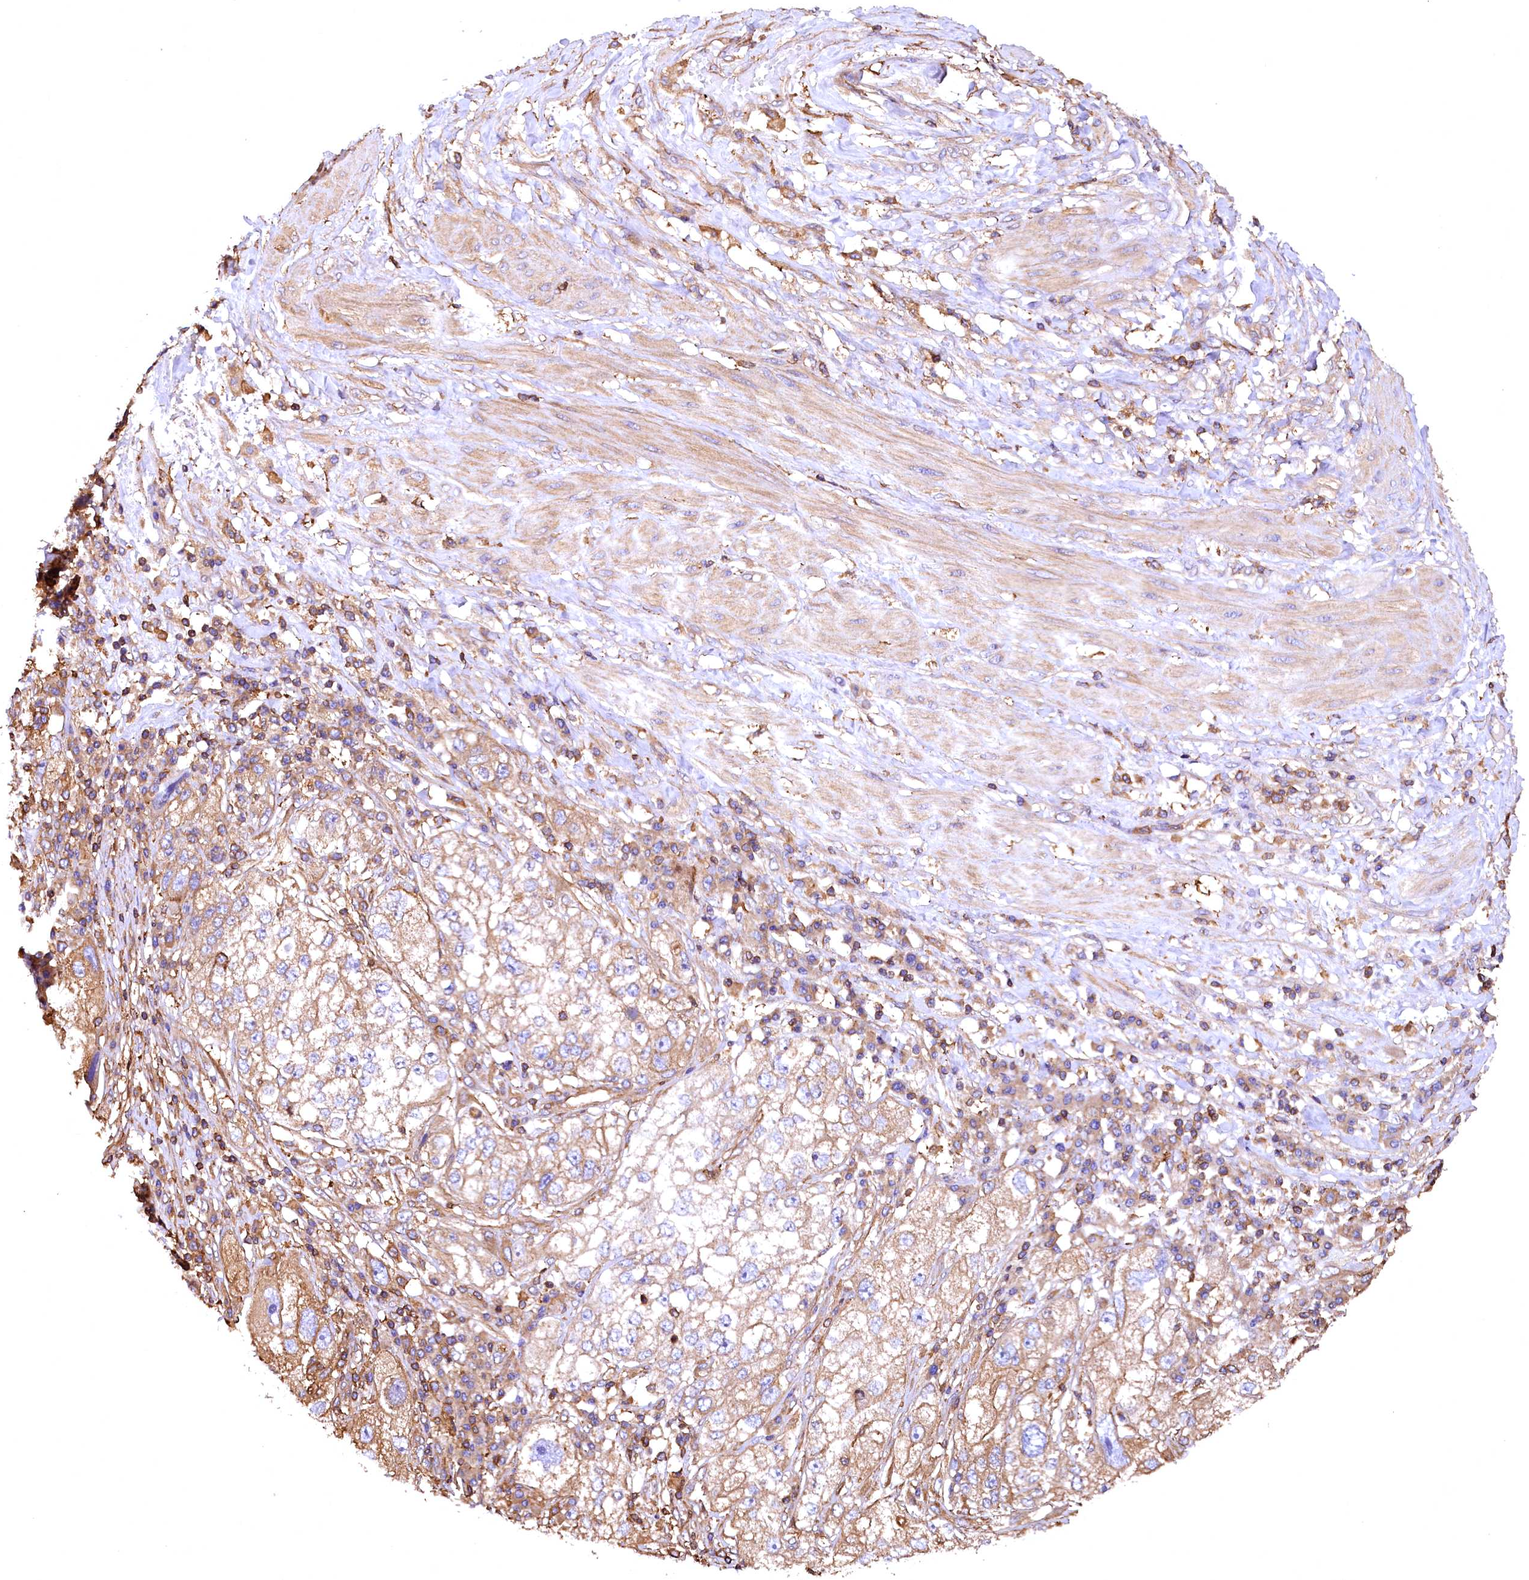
{"staining": {"intensity": "moderate", "quantity": "<25%", "location": "cytoplasmic/membranous"}, "tissue": "endometrial cancer", "cell_type": "Tumor cells", "image_type": "cancer", "snomed": [{"axis": "morphology", "description": "Adenocarcinoma, NOS"}, {"axis": "topography", "description": "Endometrium"}], "caption": "Immunohistochemical staining of human endometrial adenocarcinoma exhibits moderate cytoplasmic/membranous protein expression in about <25% of tumor cells.", "gene": "RARS2", "patient": {"sex": "female", "age": 49}}